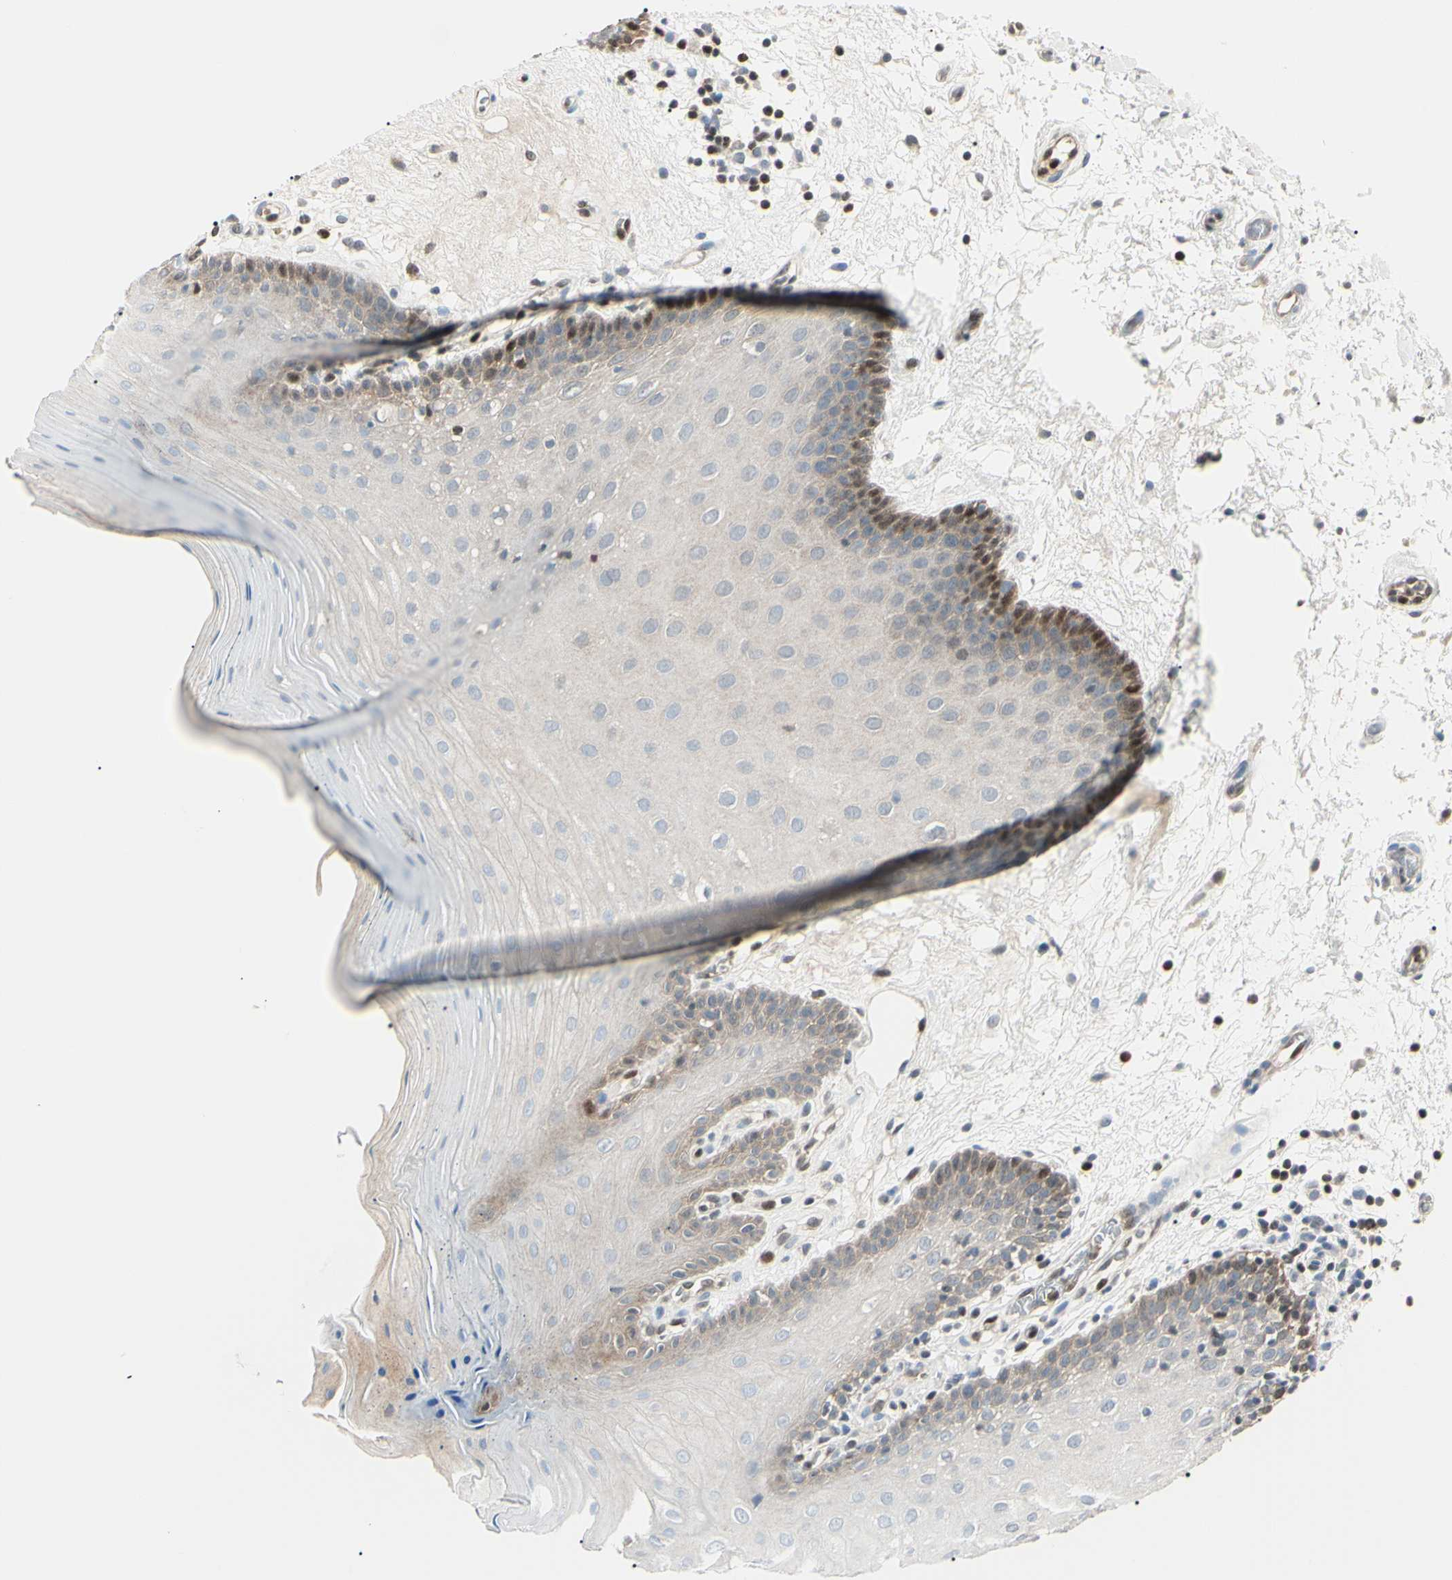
{"staining": {"intensity": "moderate", "quantity": "<25%", "location": "cytoplasmic/membranous,nuclear"}, "tissue": "oral mucosa", "cell_type": "Squamous epithelial cells", "image_type": "normal", "snomed": [{"axis": "morphology", "description": "Normal tissue, NOS"}, {"axis": "morphology", "description": "Squamous cell carcinoma, NOS"}, {"axis": "topography", "description": "Skeletal muscle"}, {"axis": "topography", "description": "Oral tissue"}, {"axis": "topography", "description": "Head-Neck"}], "caption": "IHC (DAB (3,3'-diaminobenzidine)) staining of benign oral mucosa reveals moderate cytoplasmic/membranous,nuclear protein expression in about <25% of squamous epithelial cells.", "gene": "PGK1", "patient": {"sex": "male", "age": 71}}